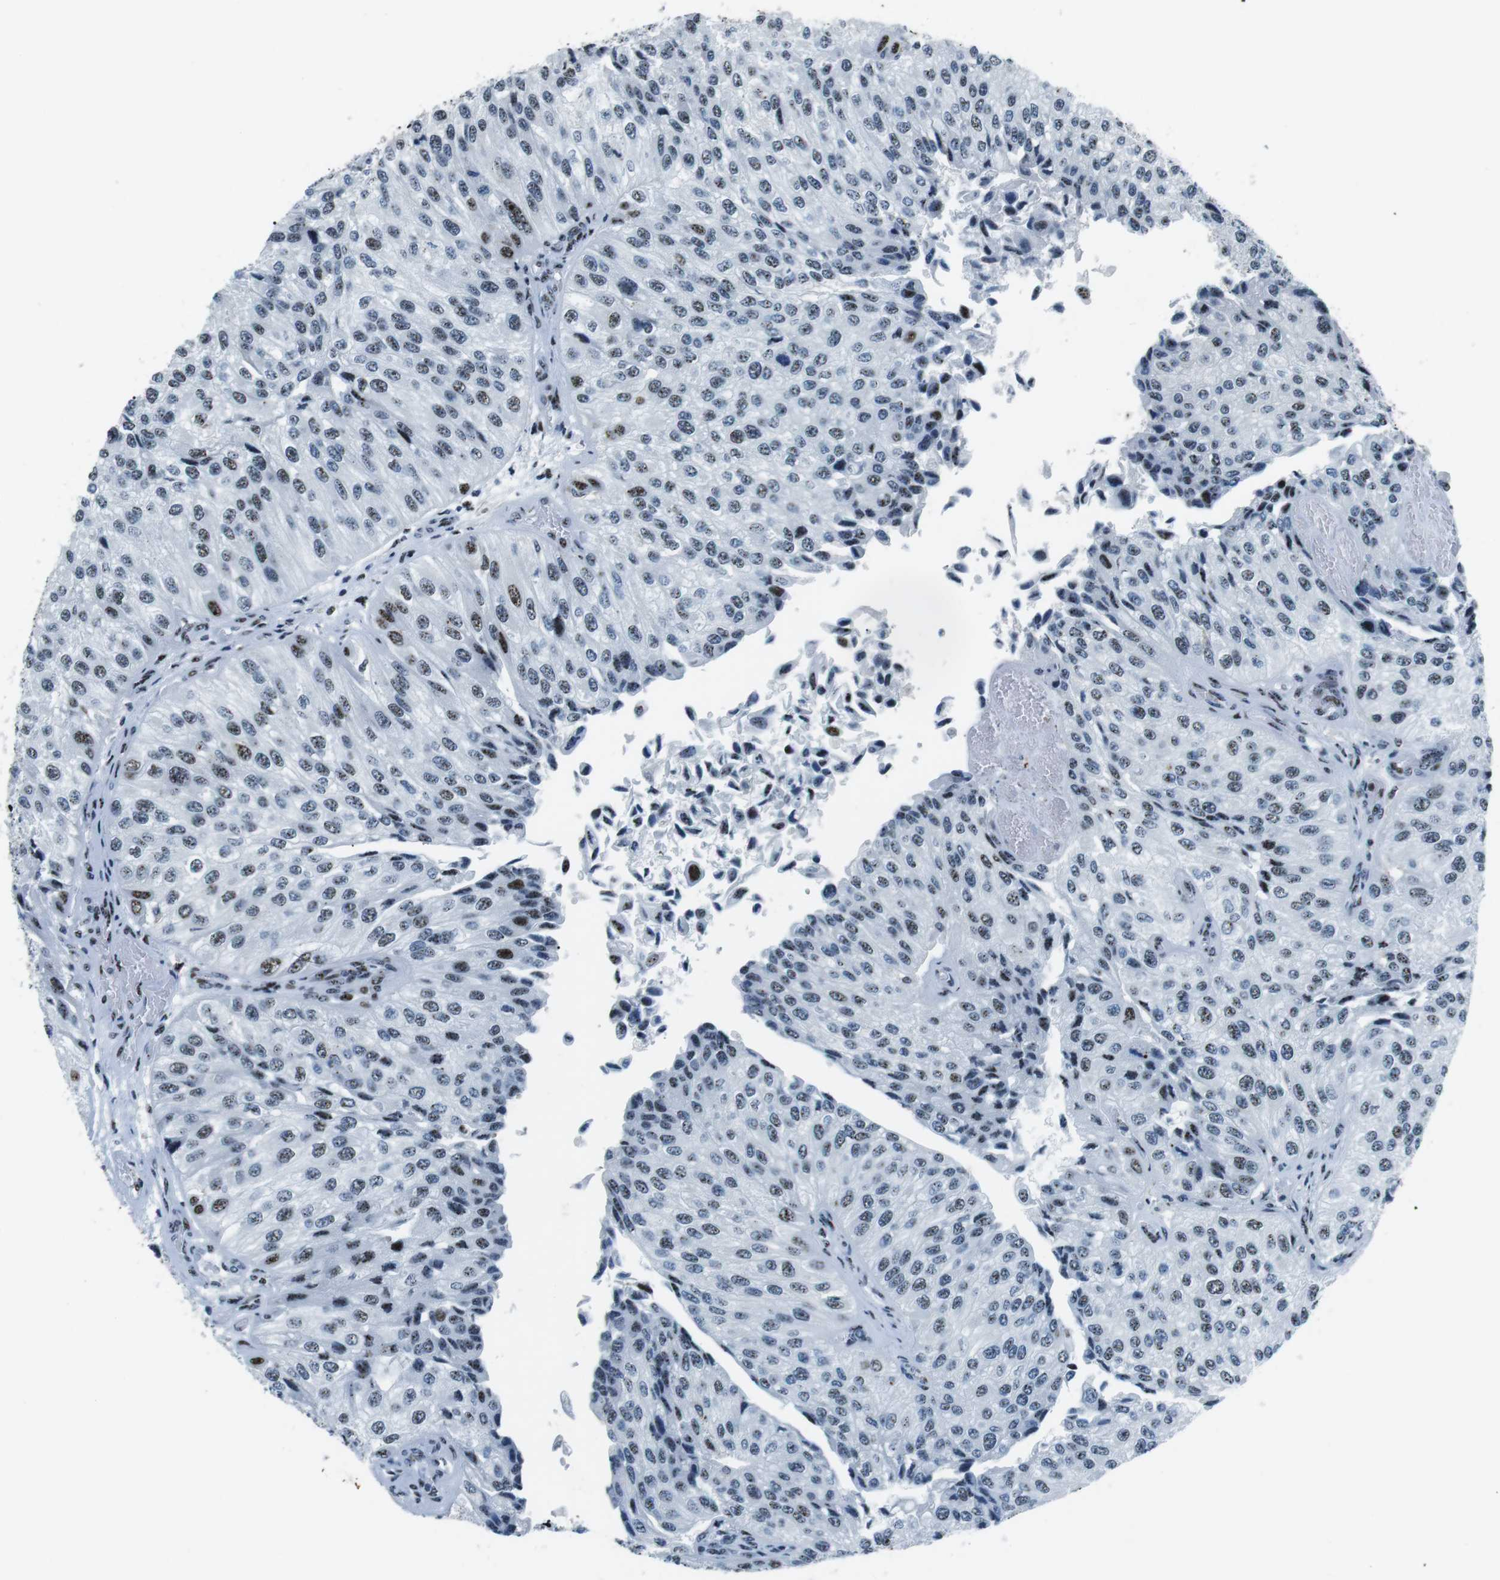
{"staining": {"intensity": "weak", "quantity": ">75%", "location": "nuclear"}, "tissue": "urothelial cancer", "cell_type": "Tumor cells", "image_type": "cancer", "snomed": [{"axis": "morphology", "description": "Urothelial carcinoma, High grade"}, {"axis": "topography", "description": "Kidney"}, {"axis": "topography", "description": "Urinary bladder"}], "caption": "Urothelial cancer was stained to show a protein in brown. There is low levels of weak nuclear expression in about >75% of tumor cells.", "gene": "PML", "patient": {"sex": "male", "age": 77}}